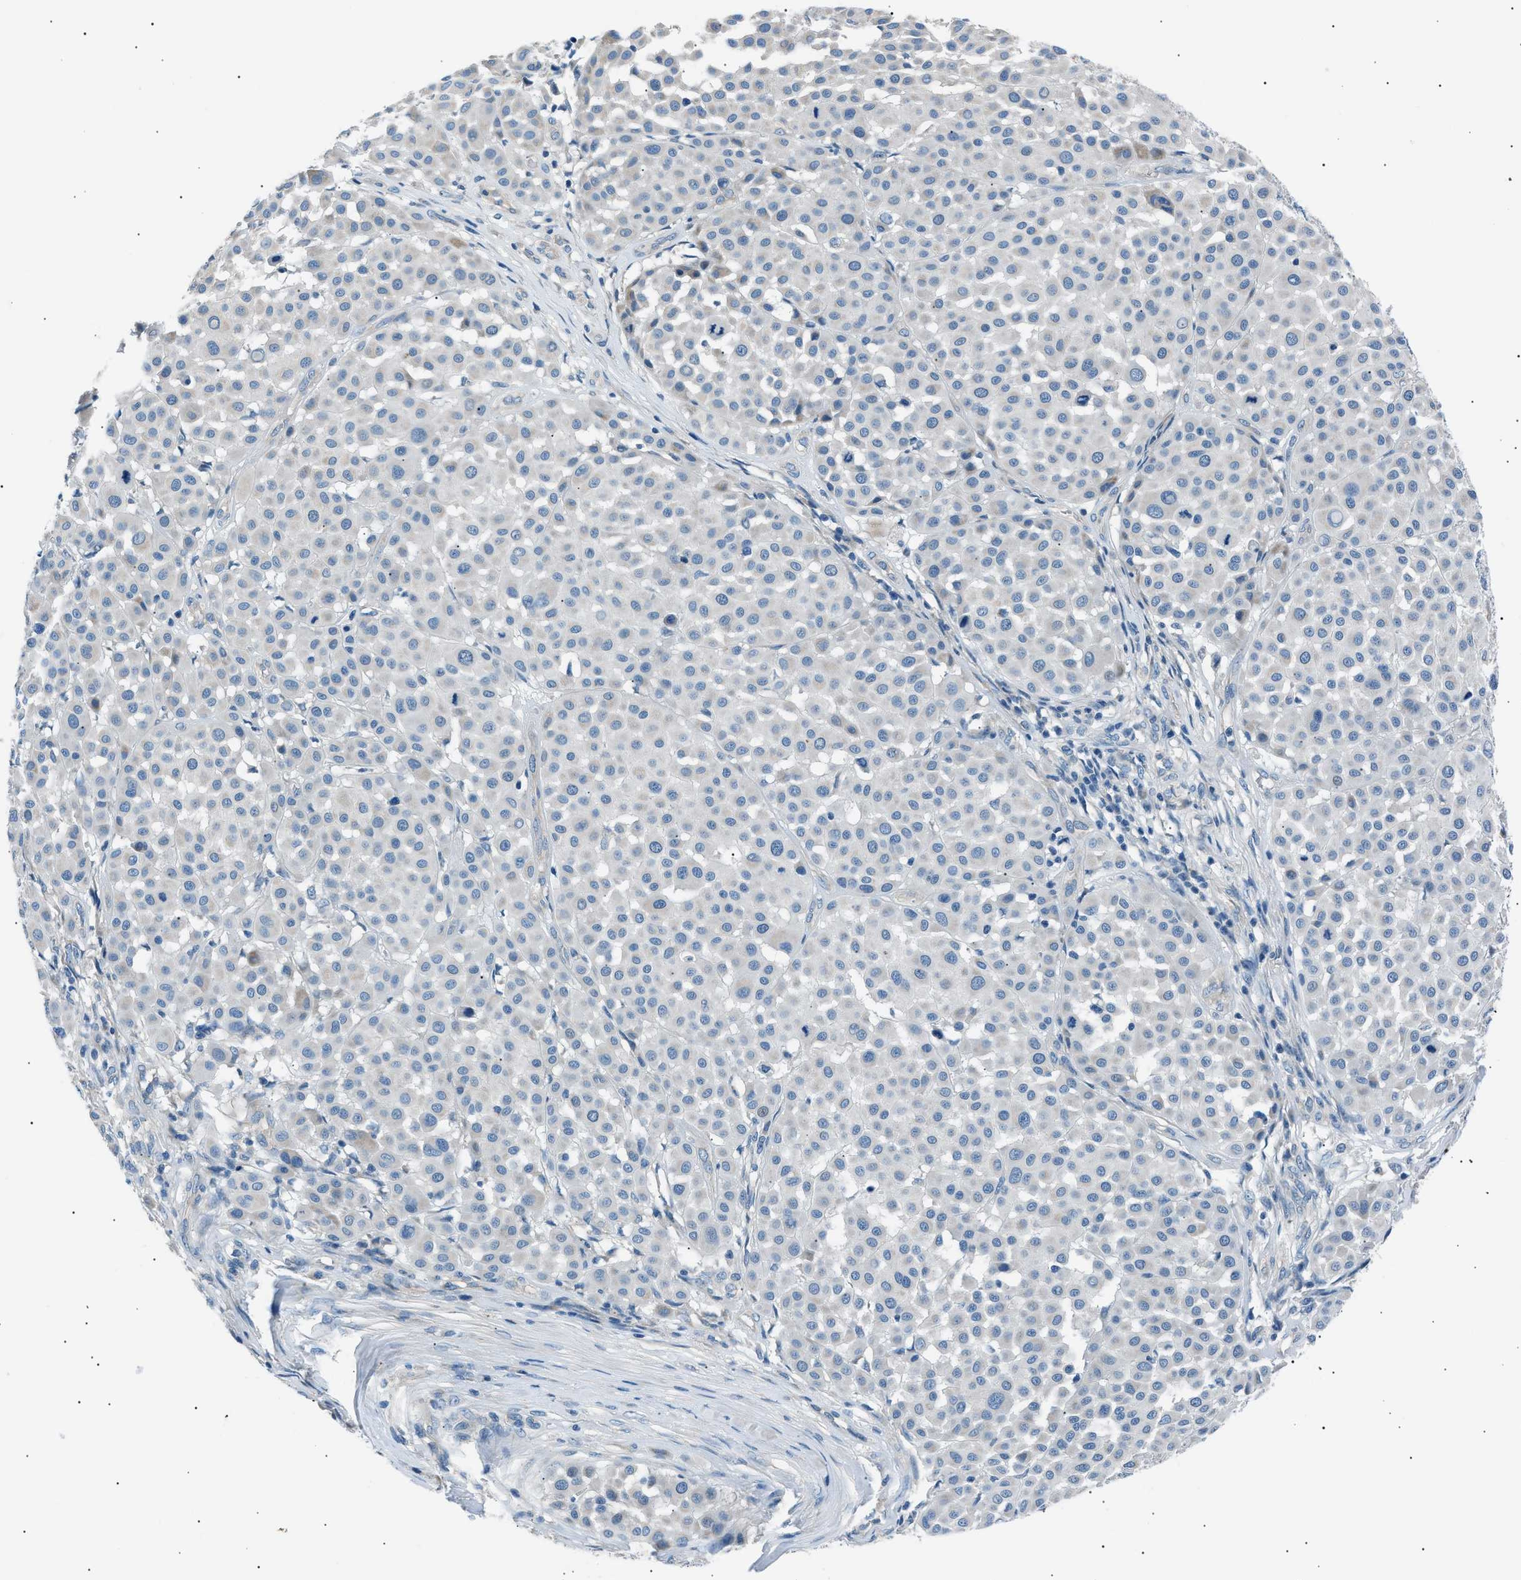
{"staining": {"intensity": "negative", "quantity": "none", "location": "none"}, "tissue": "melanoma", "cell_type": "Tumor cells", "image_type": "cancer", "snomed": [{"axis": "morphology", "description": "Malignant melanoma, Metastatic site"}, {"axis": "topography", "description": "Soft tissue"}], "caption": "Malignant melanoma (metastatic site) stained for a protein using immunohistochemistry (IHC) exhibits no expression tumor cells.", "gene": "LRRC37B", "patient": {"sex": "male", "age": 41}}